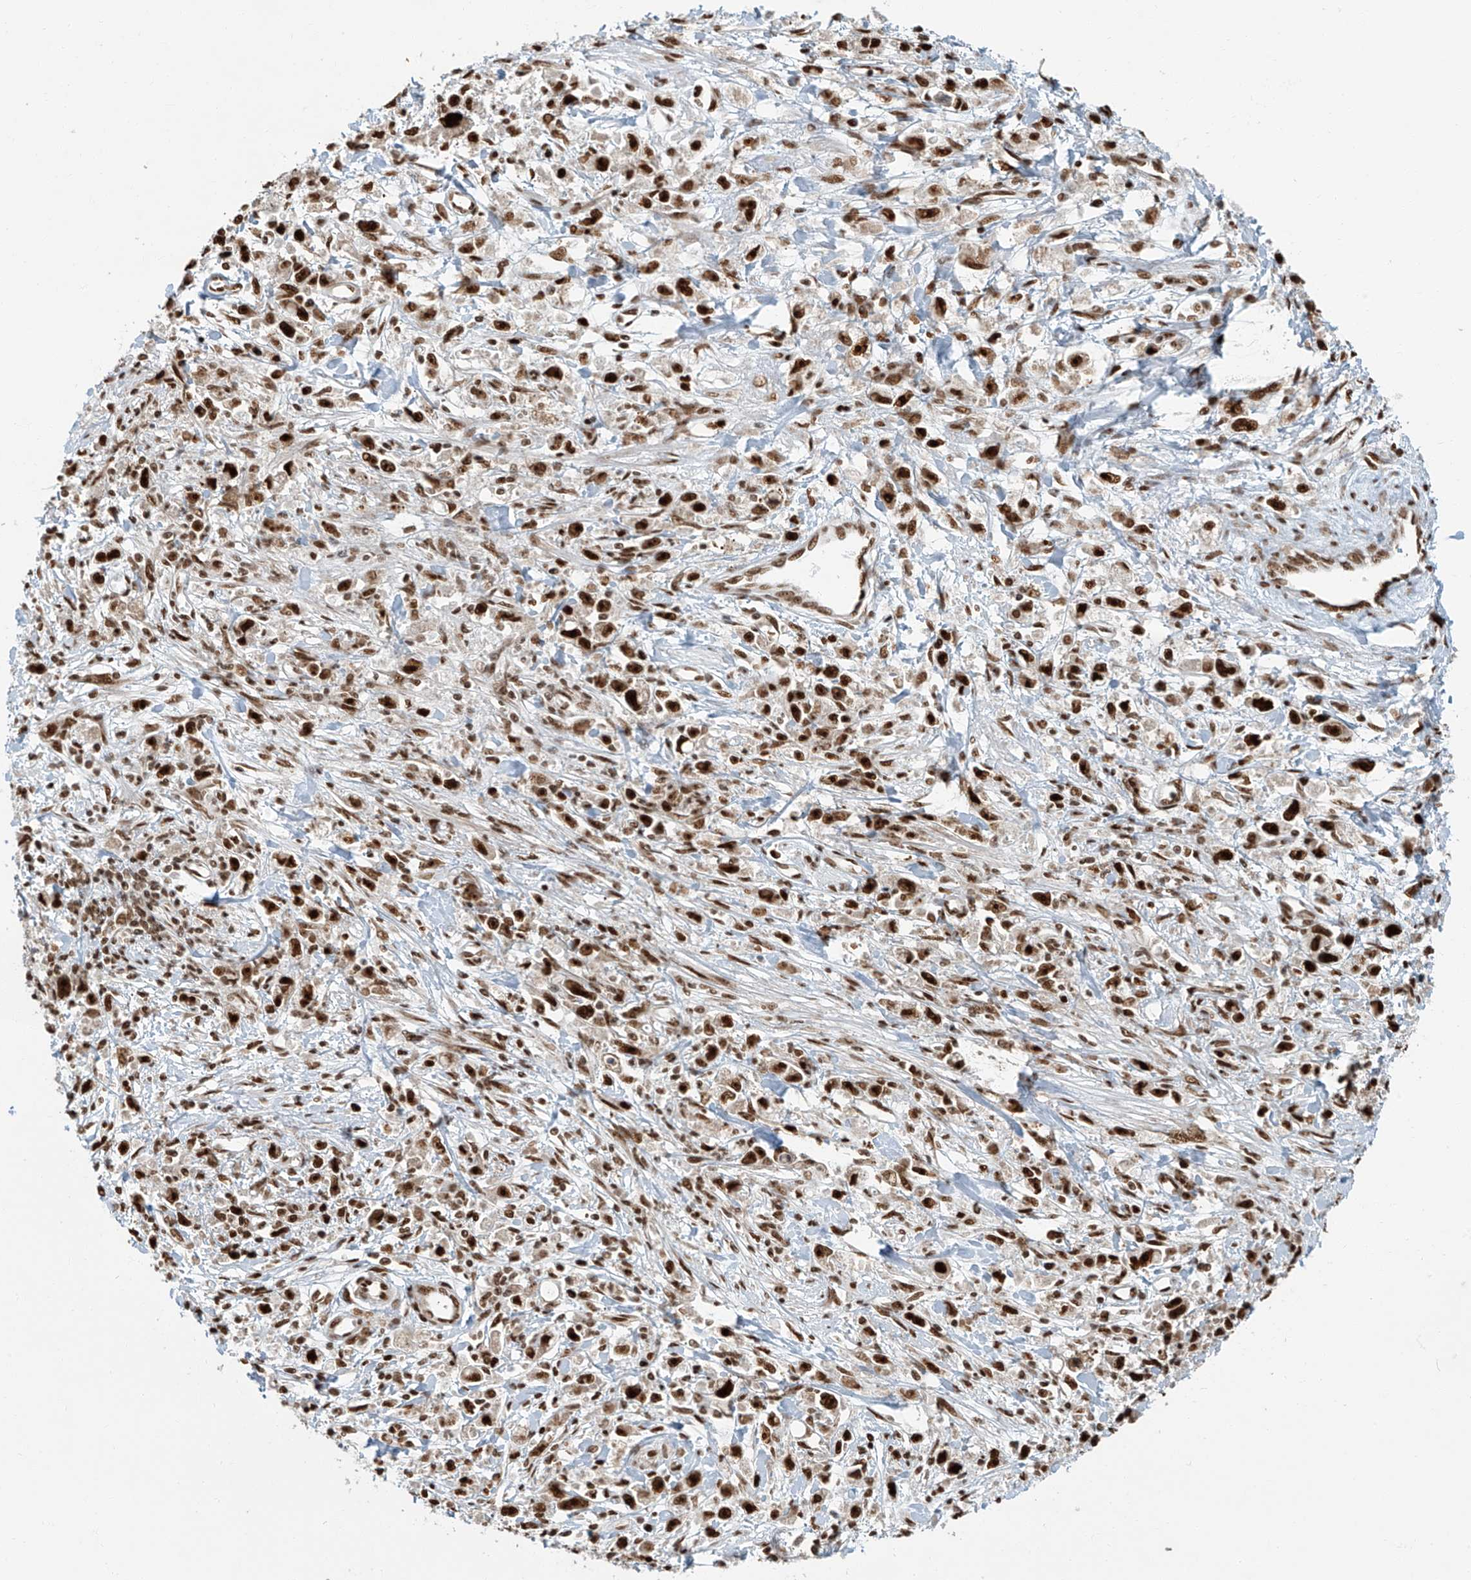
{"staining": {"intensity": "strong", "quantity": ">75%", "location": "nuclear"}, "tissue": "stomach cancer", "cell_type": "Tumor cells", "image_type": "cancer", "snomed": [{"axis": "morphology", "description": "Adenocarcinoma, NOS"}, {"axis": "topography", "description": "Stomach"}], "caption": "Stomach cancer stained for a protein reveals strong nuclear positivity in tumor cells.", "gene": "FAM193B", "patient": {"sex": "female", "age": 59}}